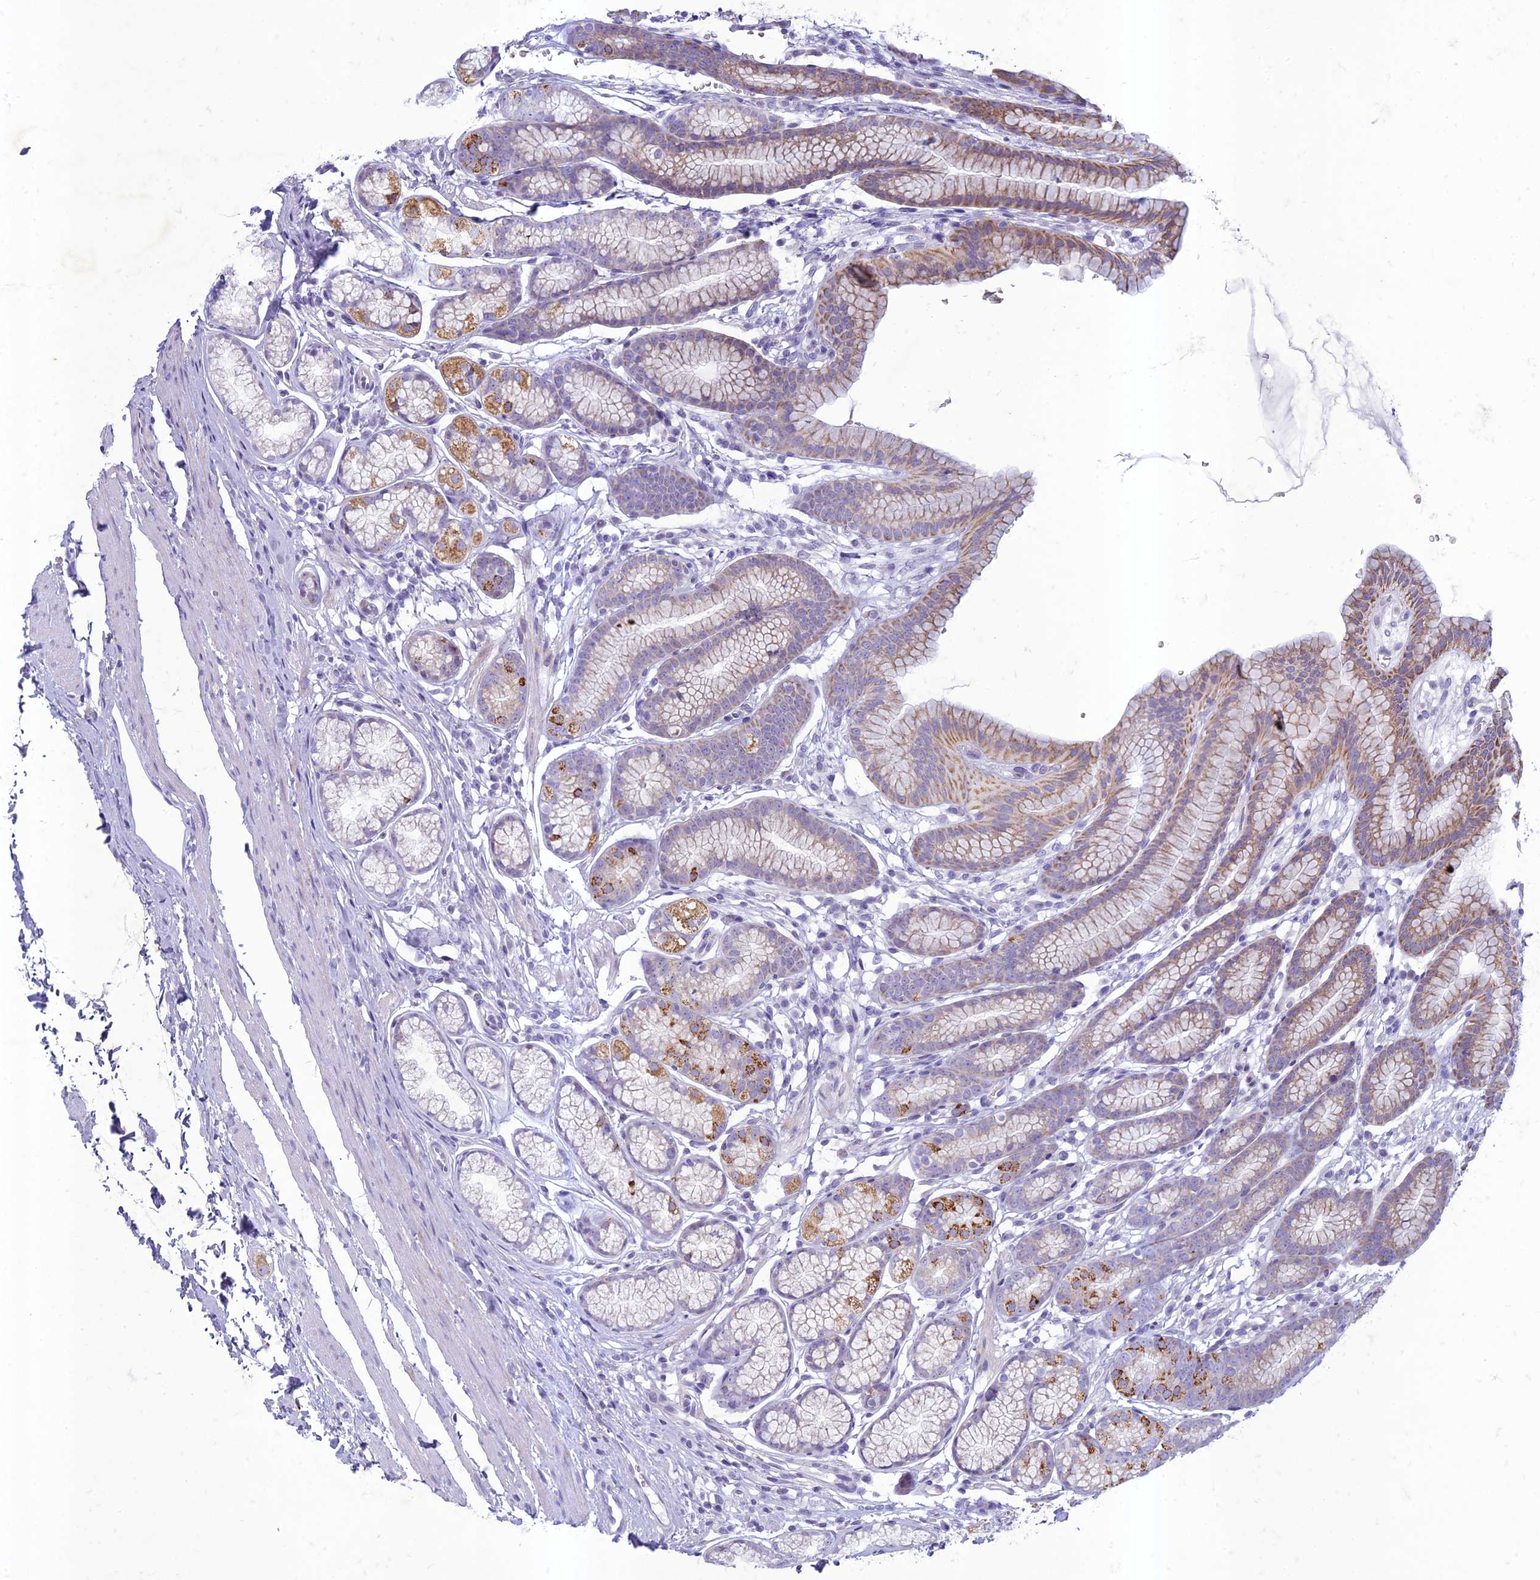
{"staining": {"intensity": "strong", "quantity": "<25%", "location": "cytoplasmic/membranous"}, "tissue": "stomach", "cell_type": "Glandular cells", "image_type": "normal", "snomed": [{"axis": "morphology", "description": "Normal tissue, NOS"}, {"axis": "topography", "description": "Stomach"}], "caption": "Protein staining of normal stomach demonstrates strong cytoplasmic/membranous positivity in about <25% of glandular cells.", "gene": "HIGD1A", "patient": {"sex": "male", "age": 42}}